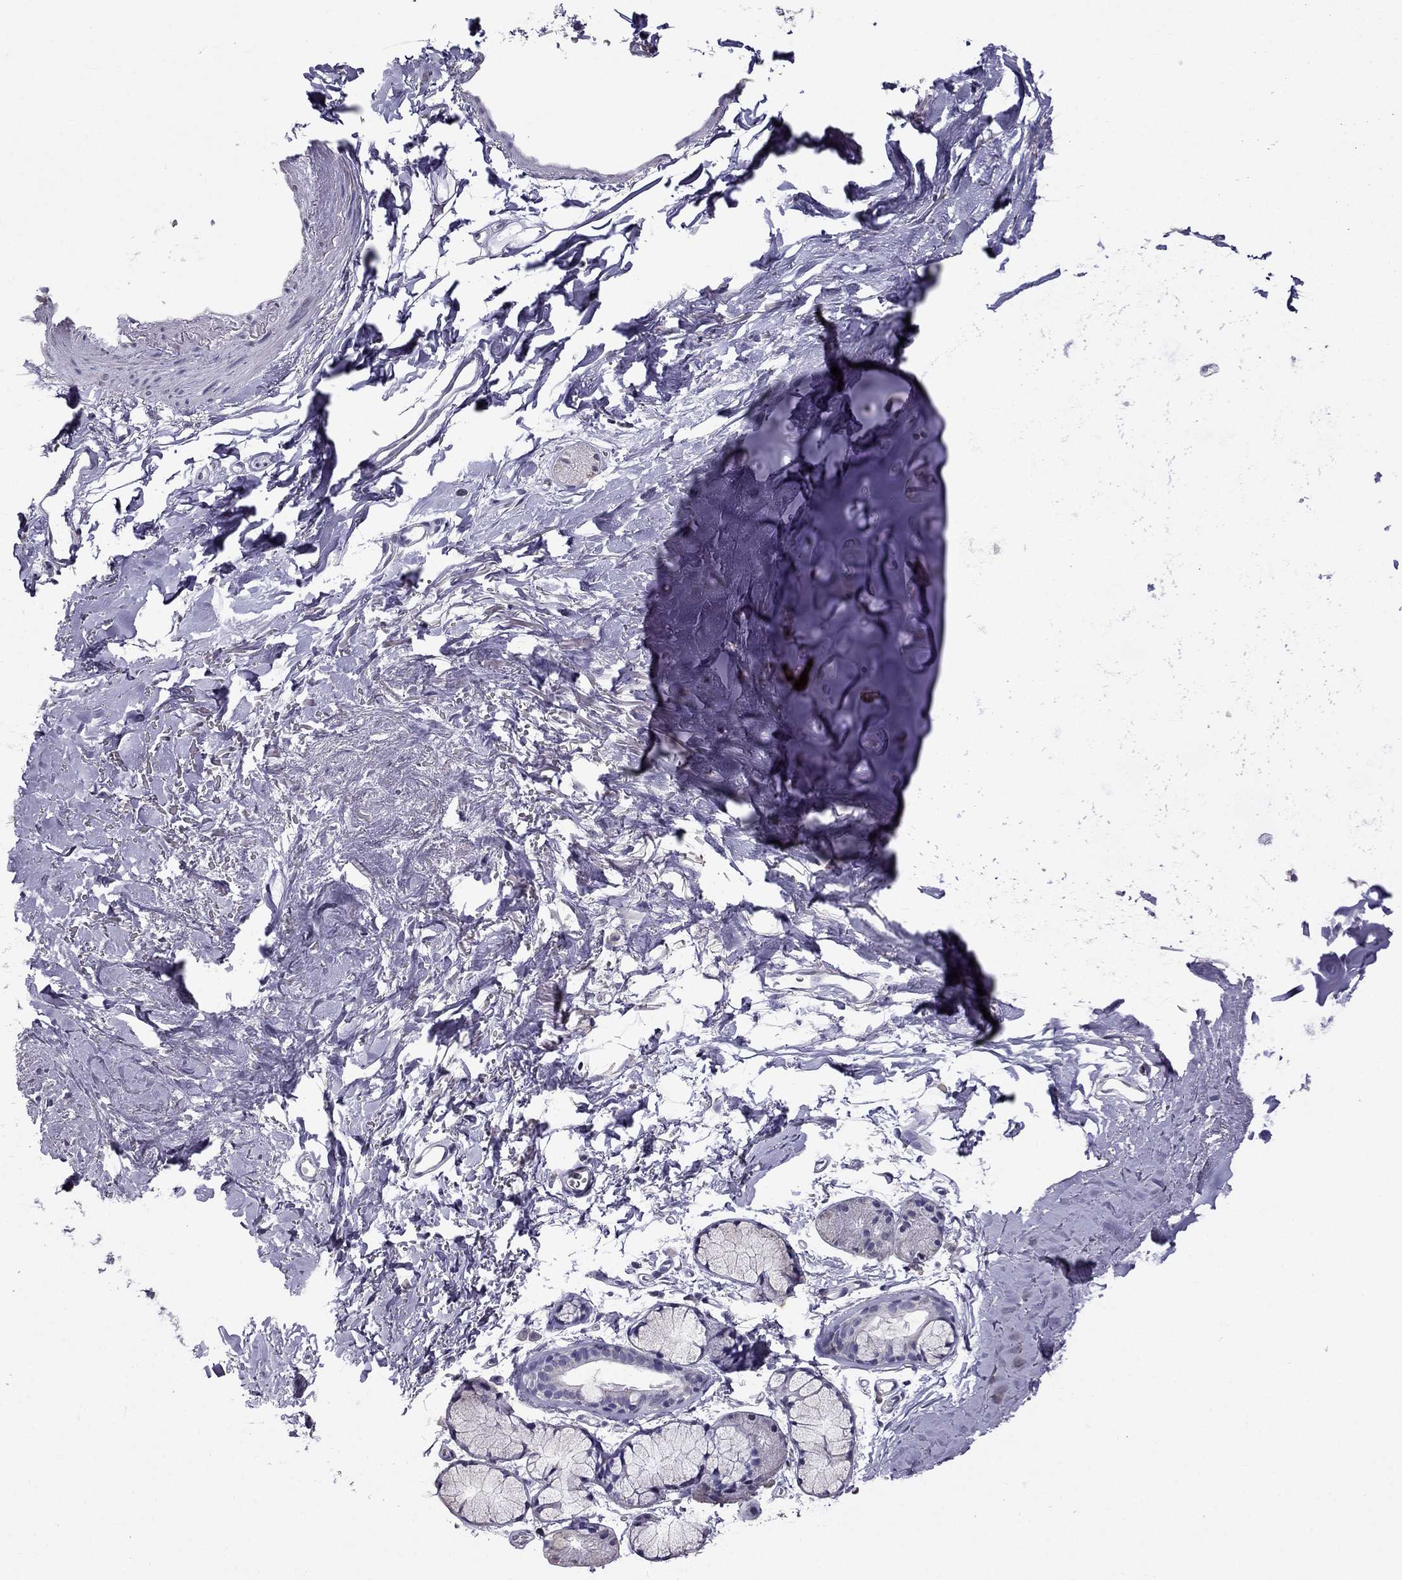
{"staining": {"intensity": "negative", "quantity": "none", "location": "none"}, "tissue": "soft tissue", "cell_type": "Chondrocytes", "image_type": "normal", "snomed": [{"axis": "morphology", "description": "Normal tissue, NOS"}, {"axis": "topography", "description": "Cartilage tissue"}, {"axis": "topography", "description": "Bronchus"}], "caption": "Normal soft tissue was stained to show a protein in brown. There is no significant expression in chondrocytes. Nuclei are stained in blue.", "gene": "ARHGAP11A", "patient": {"sex": "female", "age": 79}}